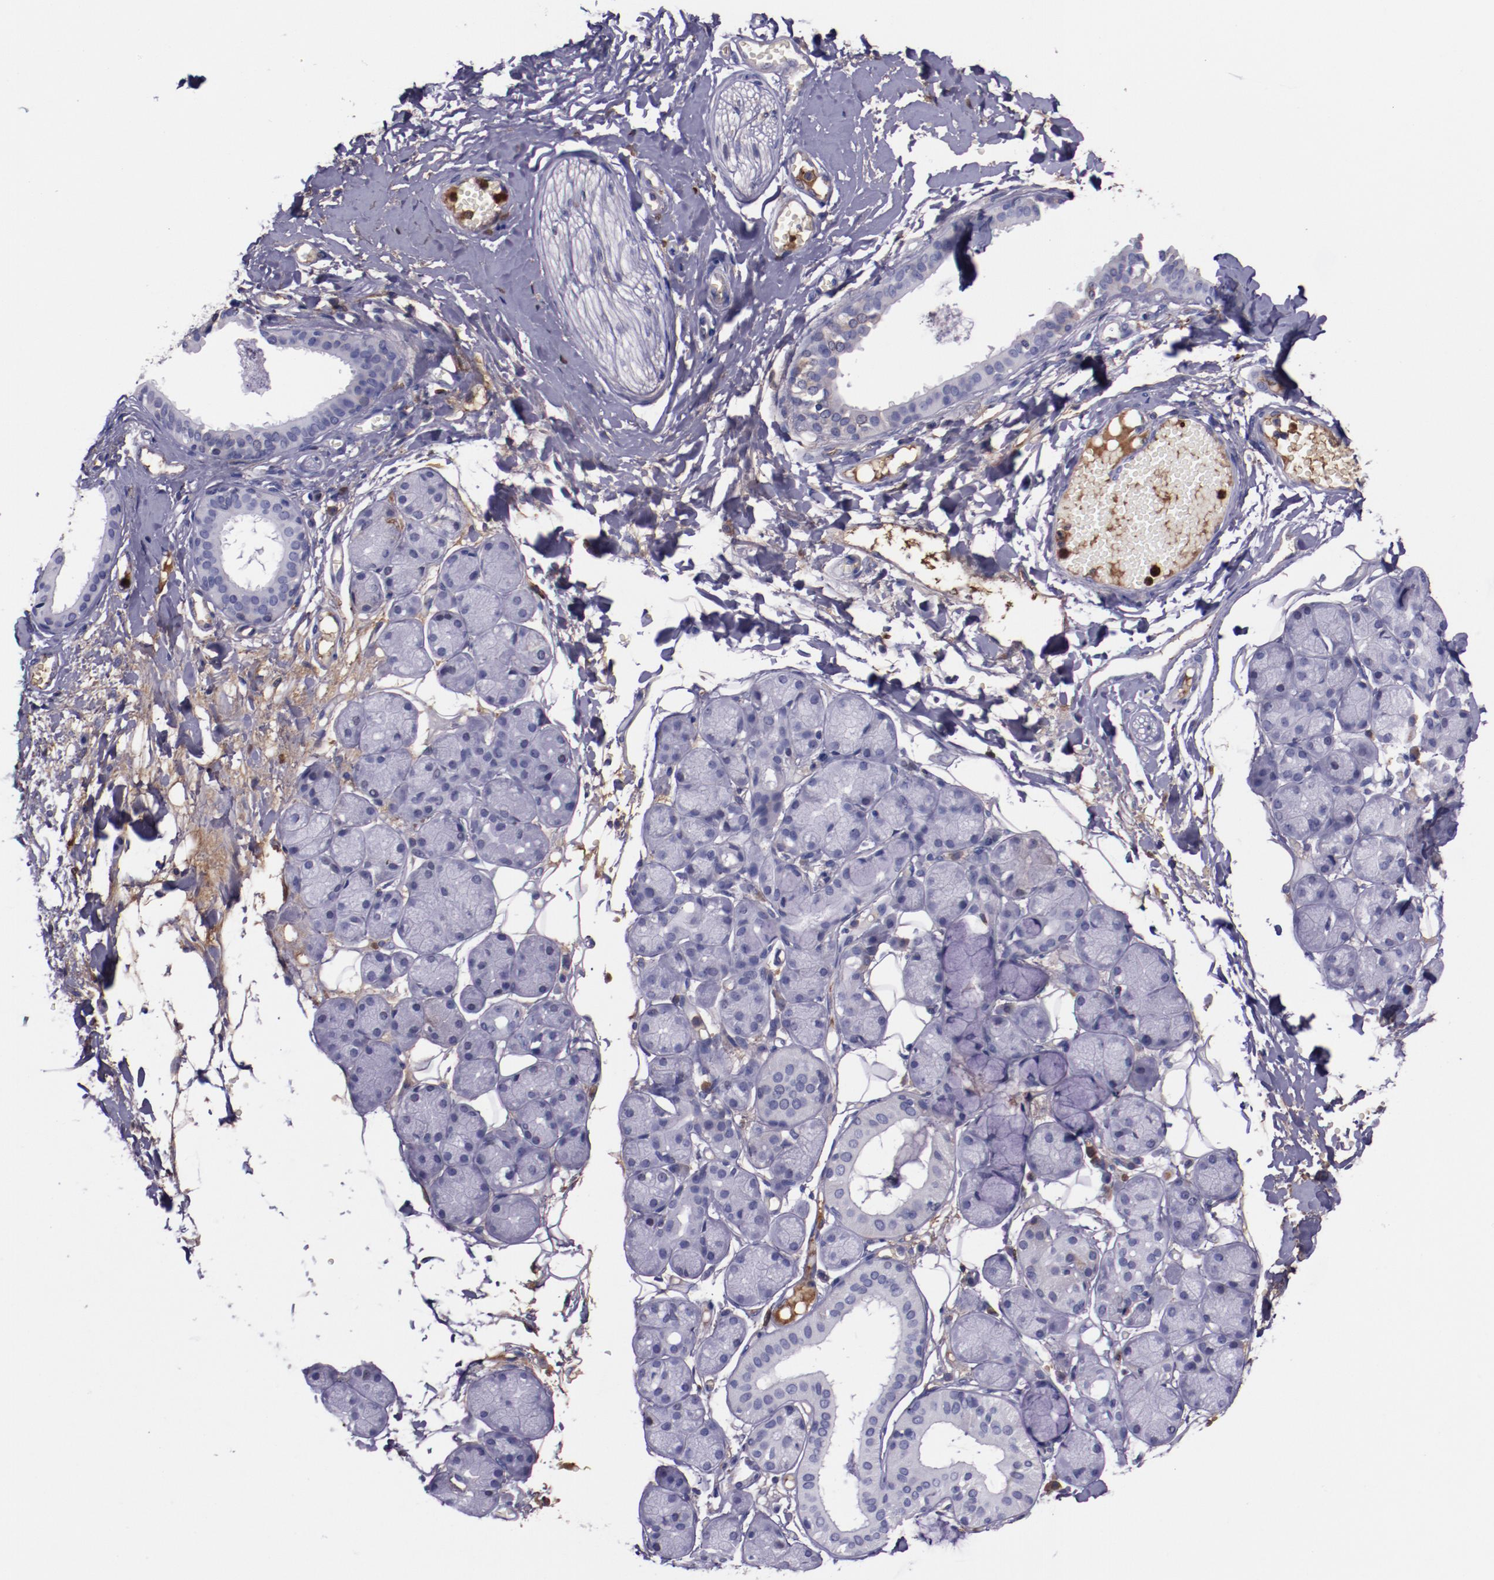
{"staining": {"intensity": "negative", "quantity": "none", "location": "none"}, "tissue": "salivary gland", "cell_type": "Glandular cells", "image_type": "normal", "snomed": [{"axis": "morphology", "description": "Normal tissue, NOS"}, {"axis": "topography", "description": "Skeletal muscle"}, {"axis": "topography", "description": "Oral tissue"}, {"axis": "topography", "description": "Salivary gland"}, {"axis": "topography", "description": "Peripheral nerve tissue"}], "caption": "Benign salivary gland was stained to show a protein in brown. There is no significant positivity in glandular cells. (DAB (3,3'-diaminobenzidine) IHC visualized using brightfield microscopy, high magnification).", "gene": "APOH", "patient": {"sex": "male", "age": 54}}